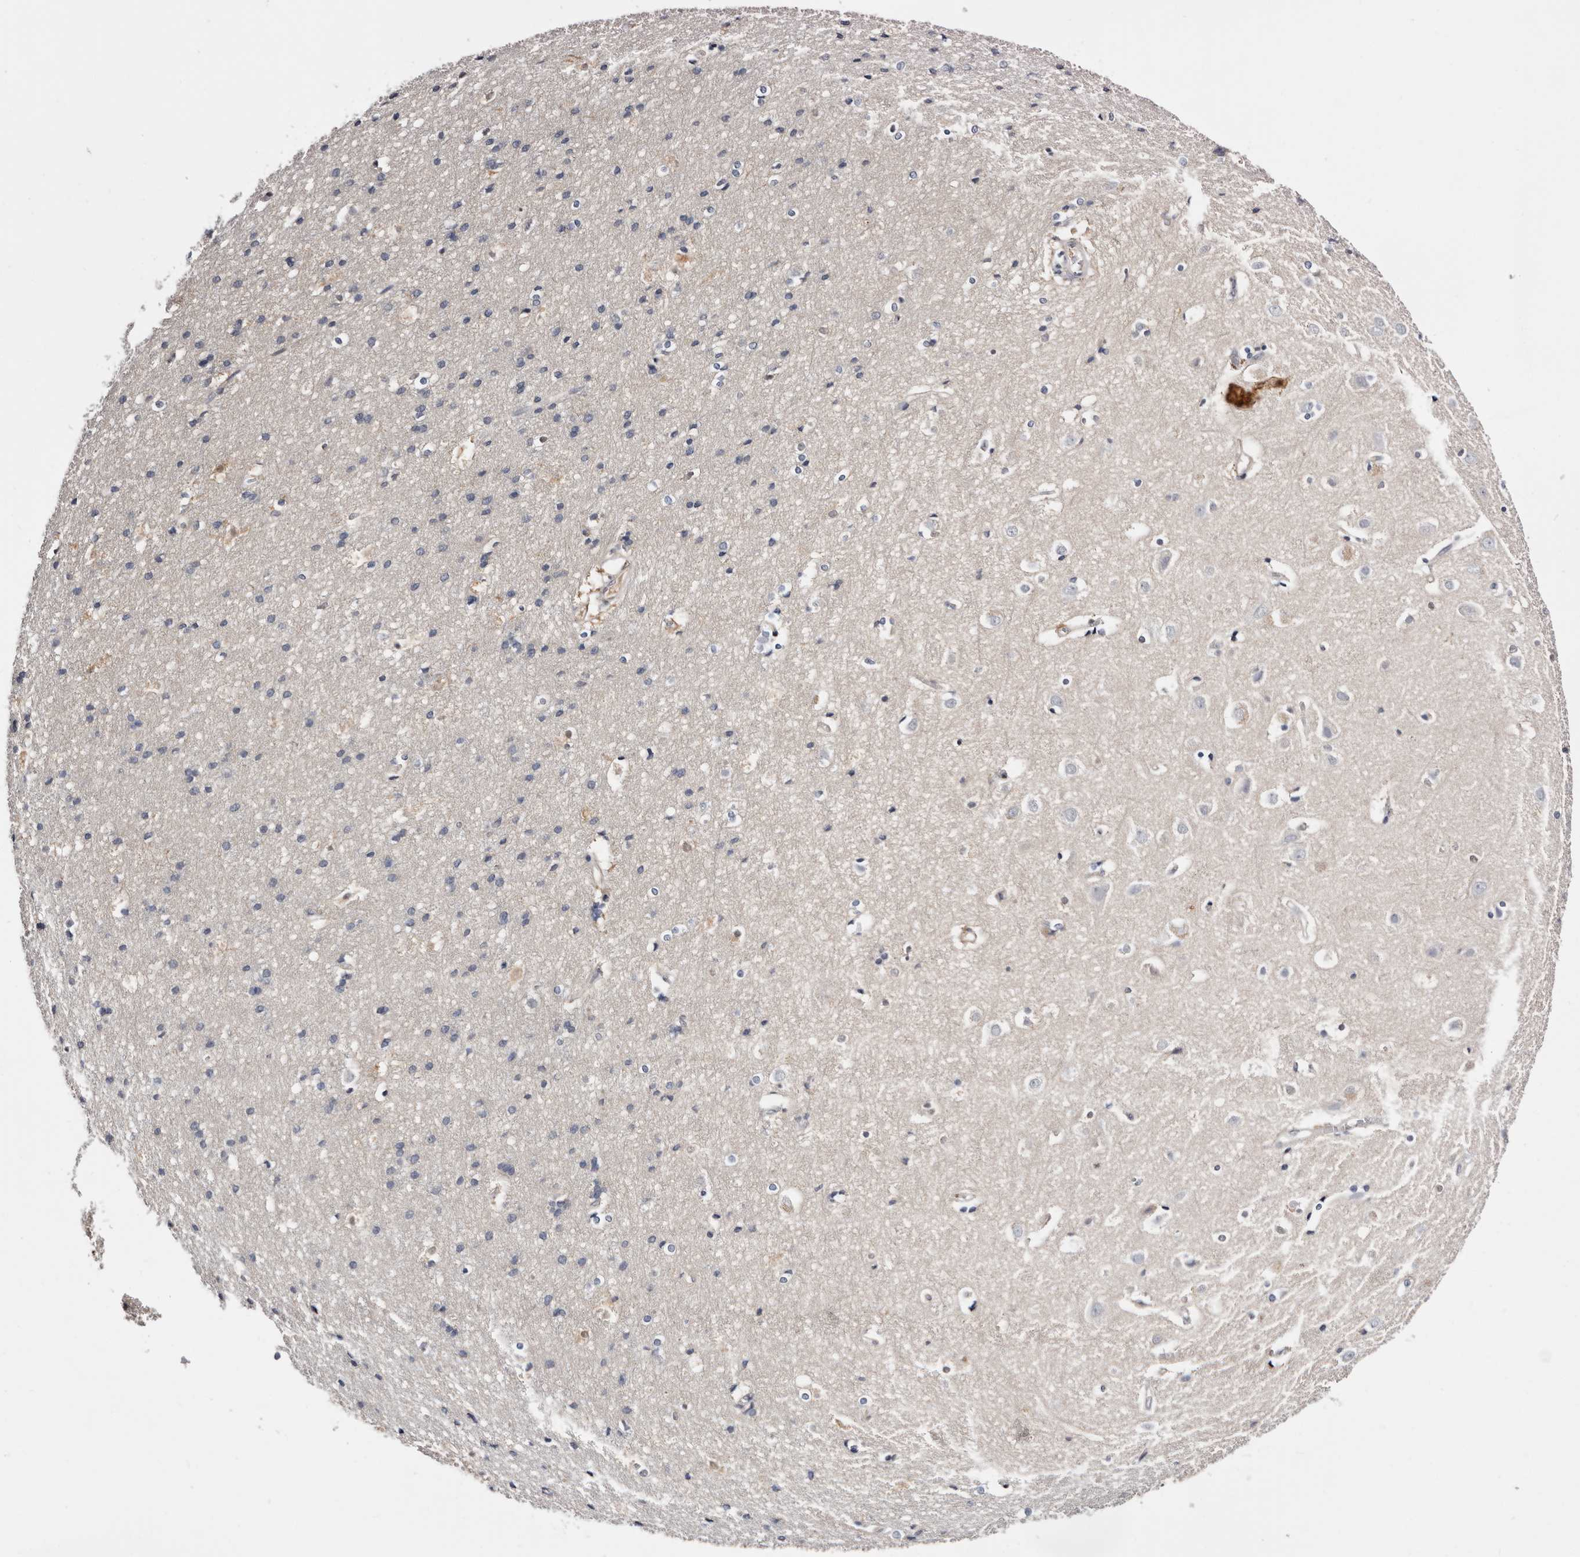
{"staining": {"intensity": "weak", "quantity": "25%-75%", "location": "cytoplasmic/membranous"}, "tissue": "cerebral cortex", "cell_type": "Endothelial cells", "image_type": "normal", "snomed": [{"axis": "morphology", "description": "Normal tissue, NOS"}, {"axis": "topography", "description": "Cerebral cortex"}], "caption": "Protein expression analysis of benign cerebral cortex demonstrates weak cytoplasmic/membranous expression in about 25%-75% of endothelial cells. (DAB IHC with brightfield microscopy, high magnification).", "gene": "TP53I3", "patient": {"sex": "male", "age": 54}}